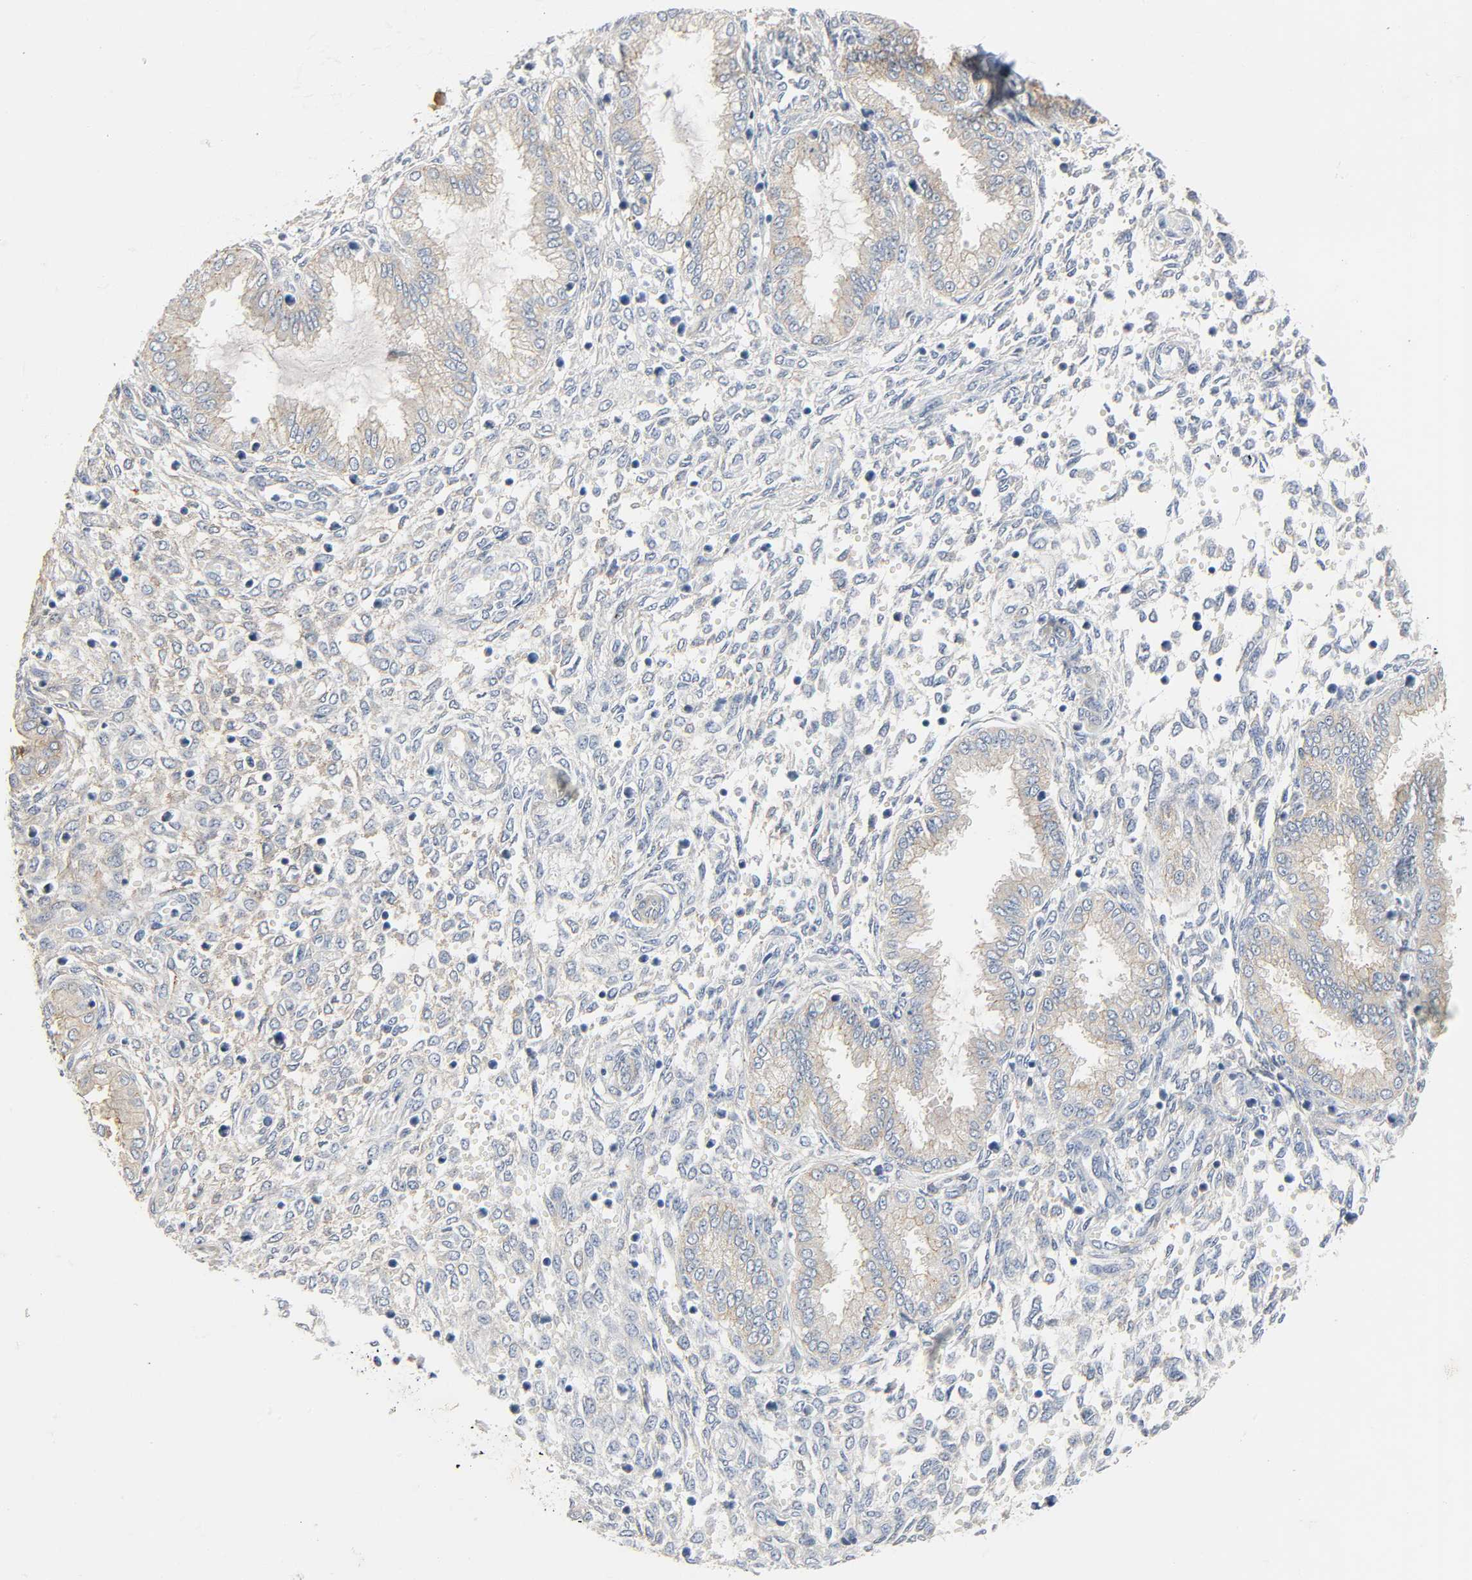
{"staining": {"intensity": "moderate", "quantity": "25%-75%", "location": "cytoplasmic/membranous"}, "tissue": "endometrium", "cell_type": "Cells in endometrial stroma", "image_type": "normal", "snomed": [{"axis": "morphology", "description": "Normal tissue, NOS"}, {"axis": "topography", "description": "Endometrium"}], "caption": "Unremarkable endometrium shows moderate cytoplasmic/membranous expression in about 25%-75% of cells in endometrial stroma Immunohistochemistry stains the protein in brown and the nuclei are stained blue..", "gene": "ARPC1A", "patient": {"sex": "female", "age": 33}}